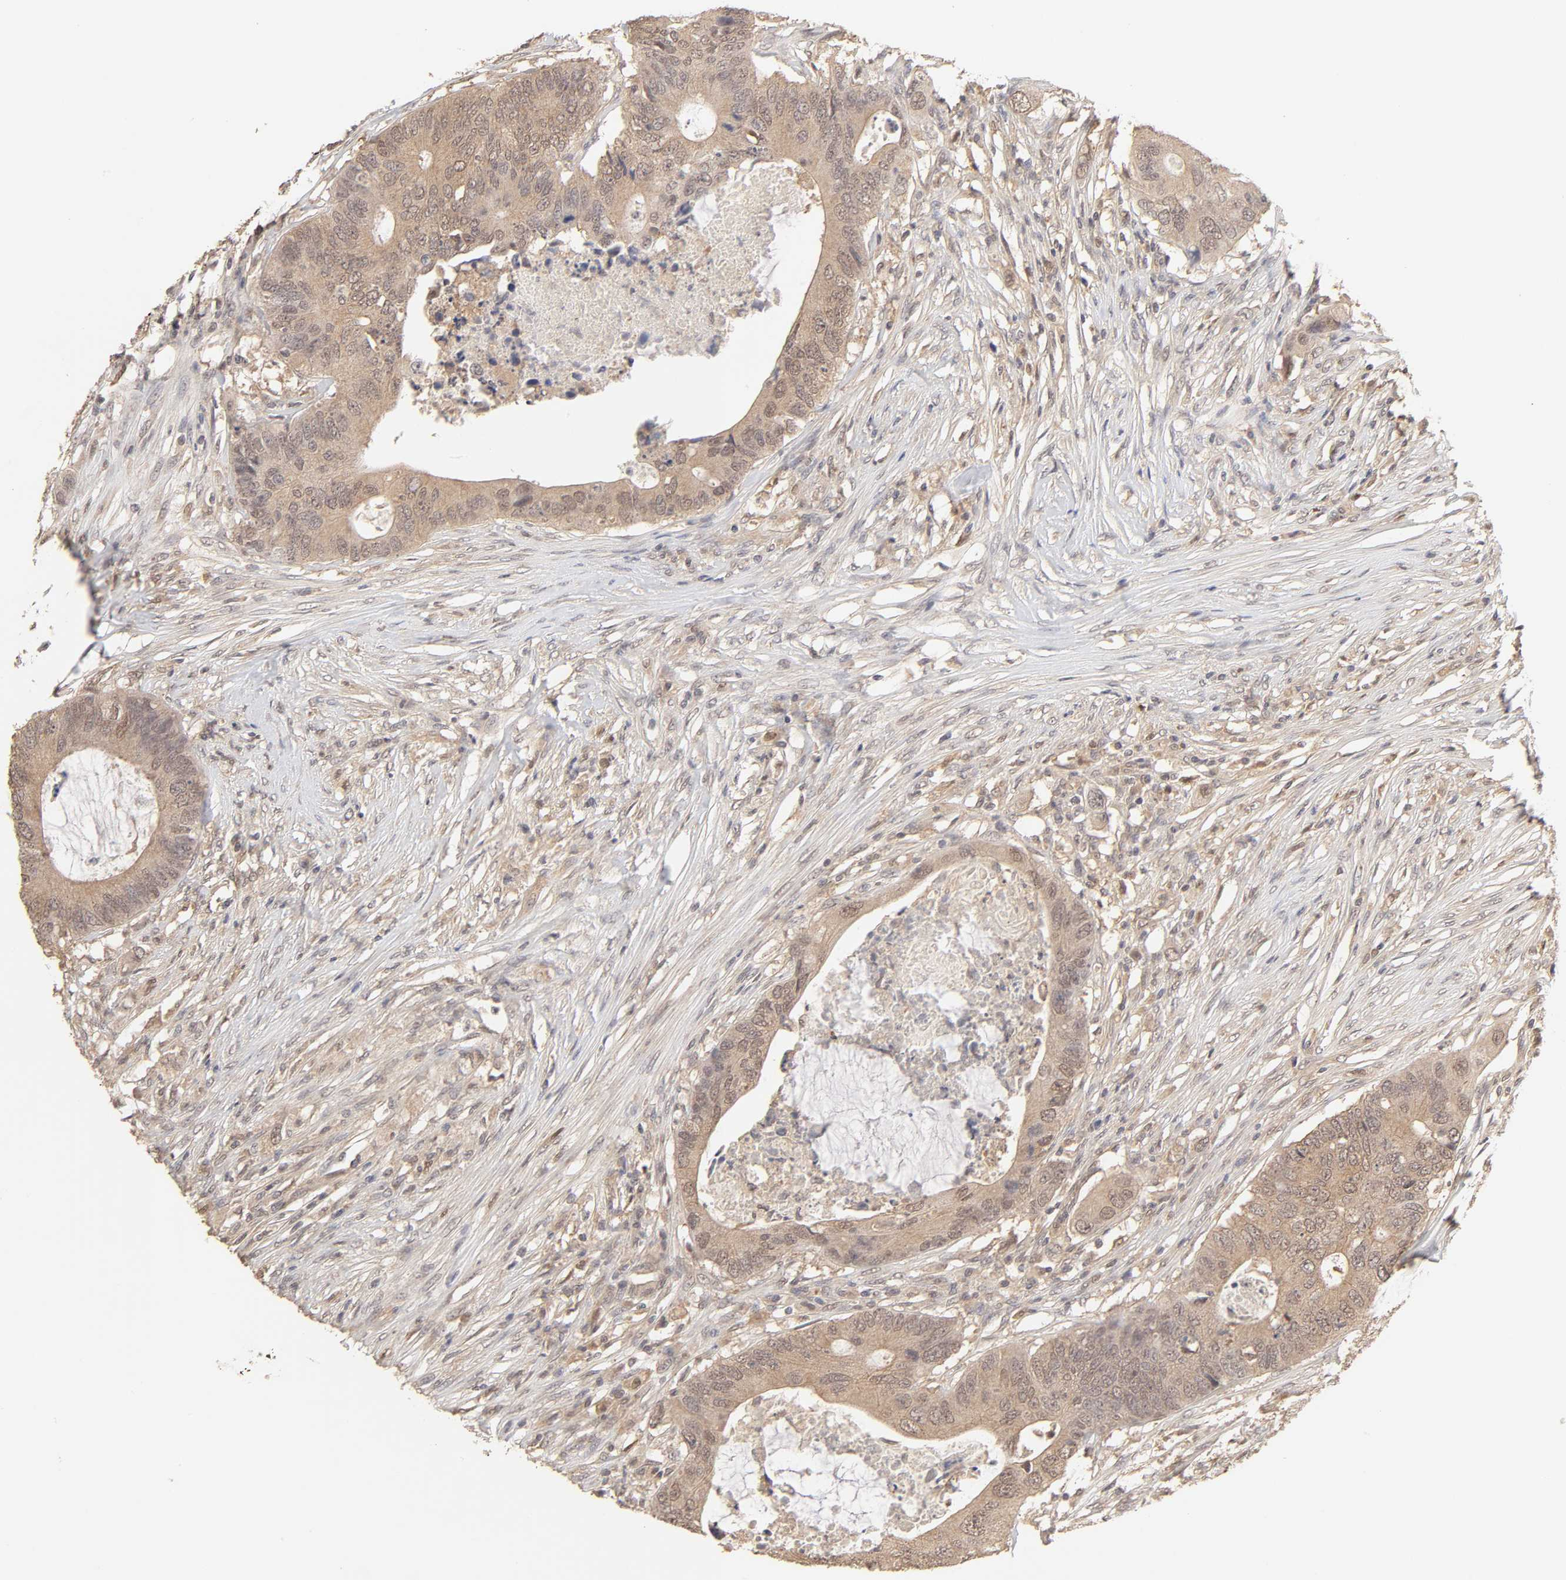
{"staining": {"intensity": "moderate", "quantity": ">75%", "location": "cytoplasmic/membranous"}, "tissue": "colorectal cancer", "cell_type": "Tumor cells", "image_type": "cancer", "snomed": [{"axis": "morphology", "description": "Adenocarcinoma, NOS"}, {"axis": "topography", "description": "Colon"}], "caption": "A brown stain labels moderate cytoplasmic/membranous expression of a protein in adenocarcinoma (colorectal) tumor cells.", "gene": "MAPK1", "patient": {"sex": "male", "age": 71}}